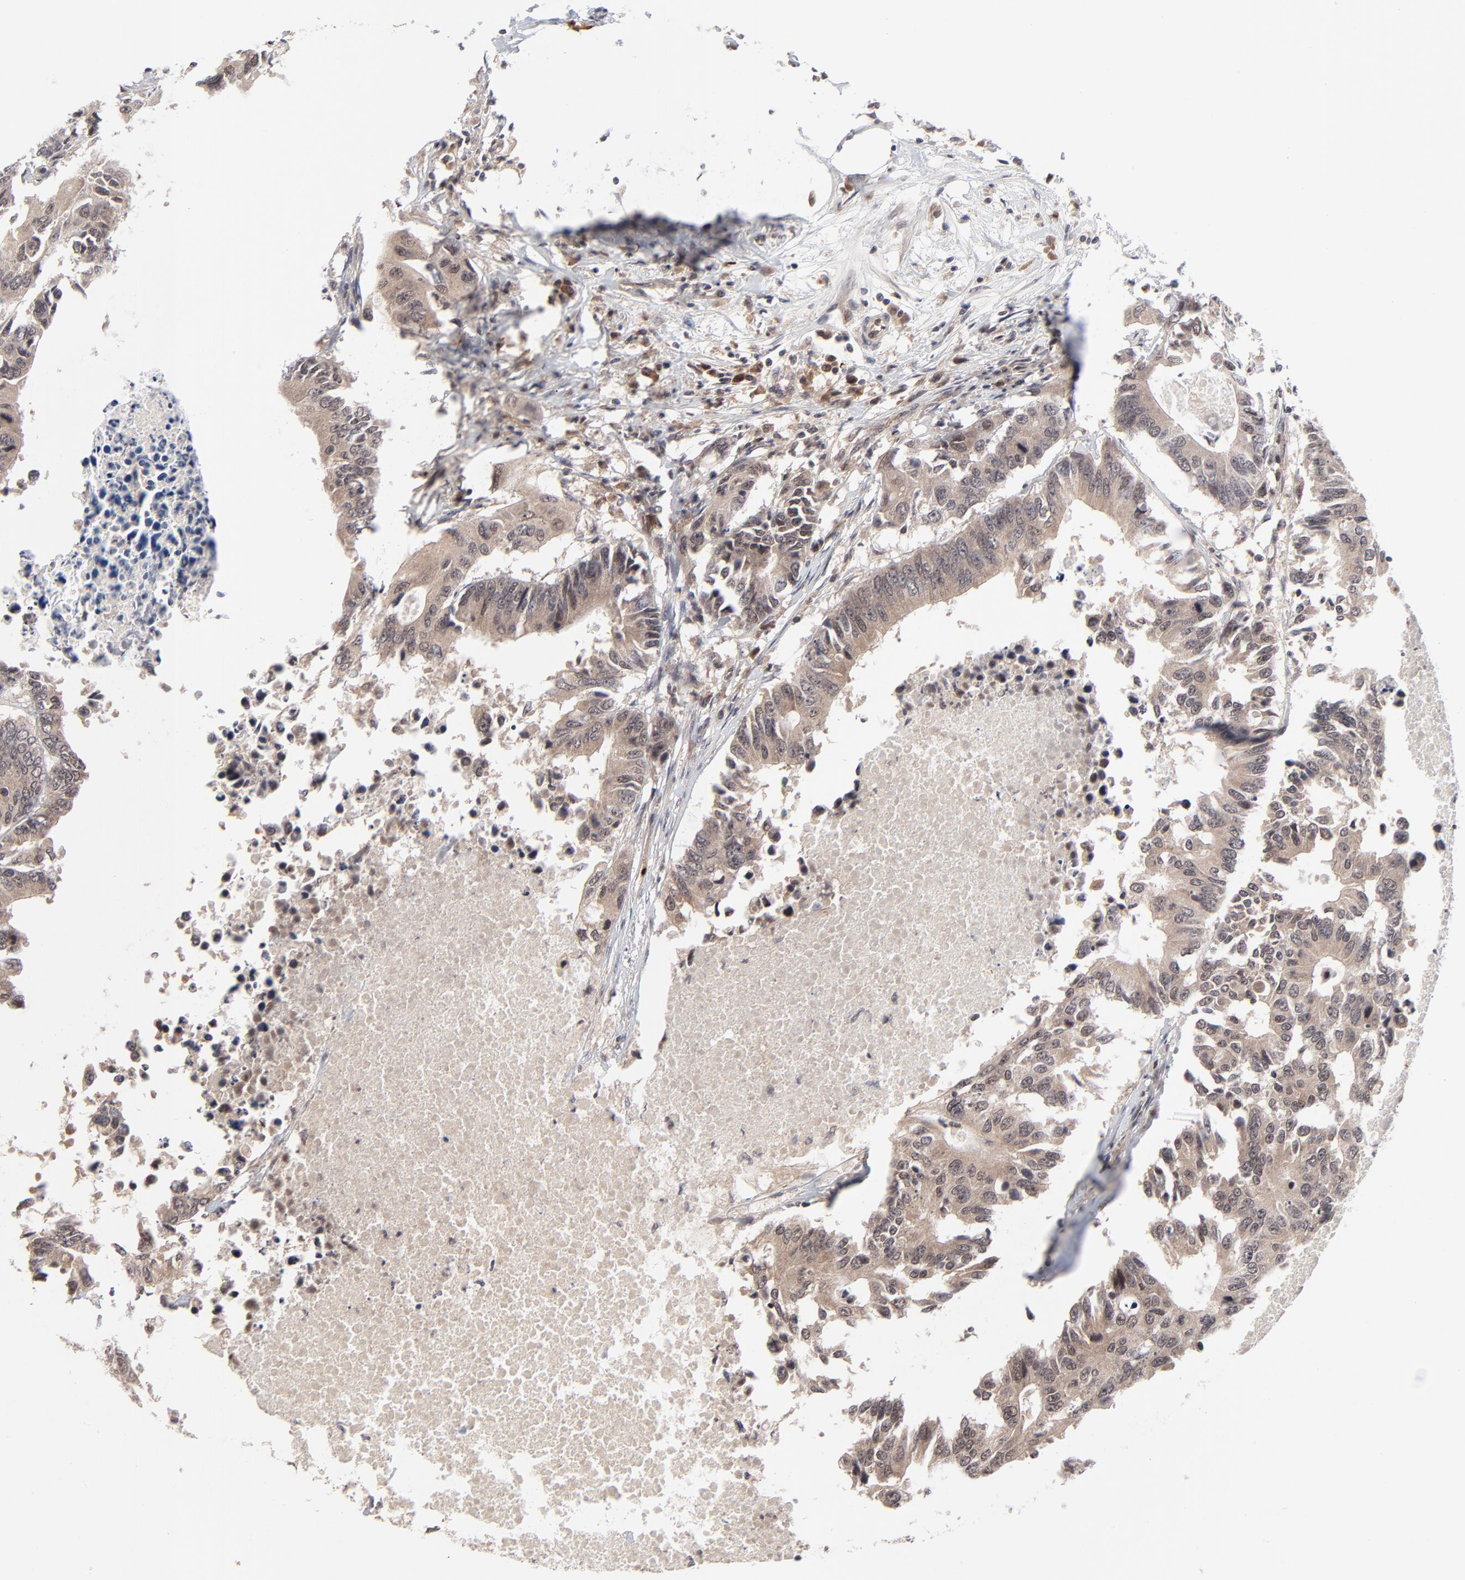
{"staining": {"intensity": "moderate", "quantity": ">75%", "location": "cytoplasmic/membranous,nuclear"}, "tissue": "colorectal cancer", "cell_type": "Tumor cells", "image_type": "cancer", "snomed": [{"axis": "morphology", "description": "Adenocarcinoma, NOS"}, {"axis": "topography", "description": "Colon"}], "caption": "A high-resolution image shows IHC staining of adenocarcinoma (colorectal), which shows moderate cytoplasmic/membranous and nuclear expression in approximately >75% of tumor cells.", "gene": "CASP10", "patient": {"sex": "male", "age": 71}}